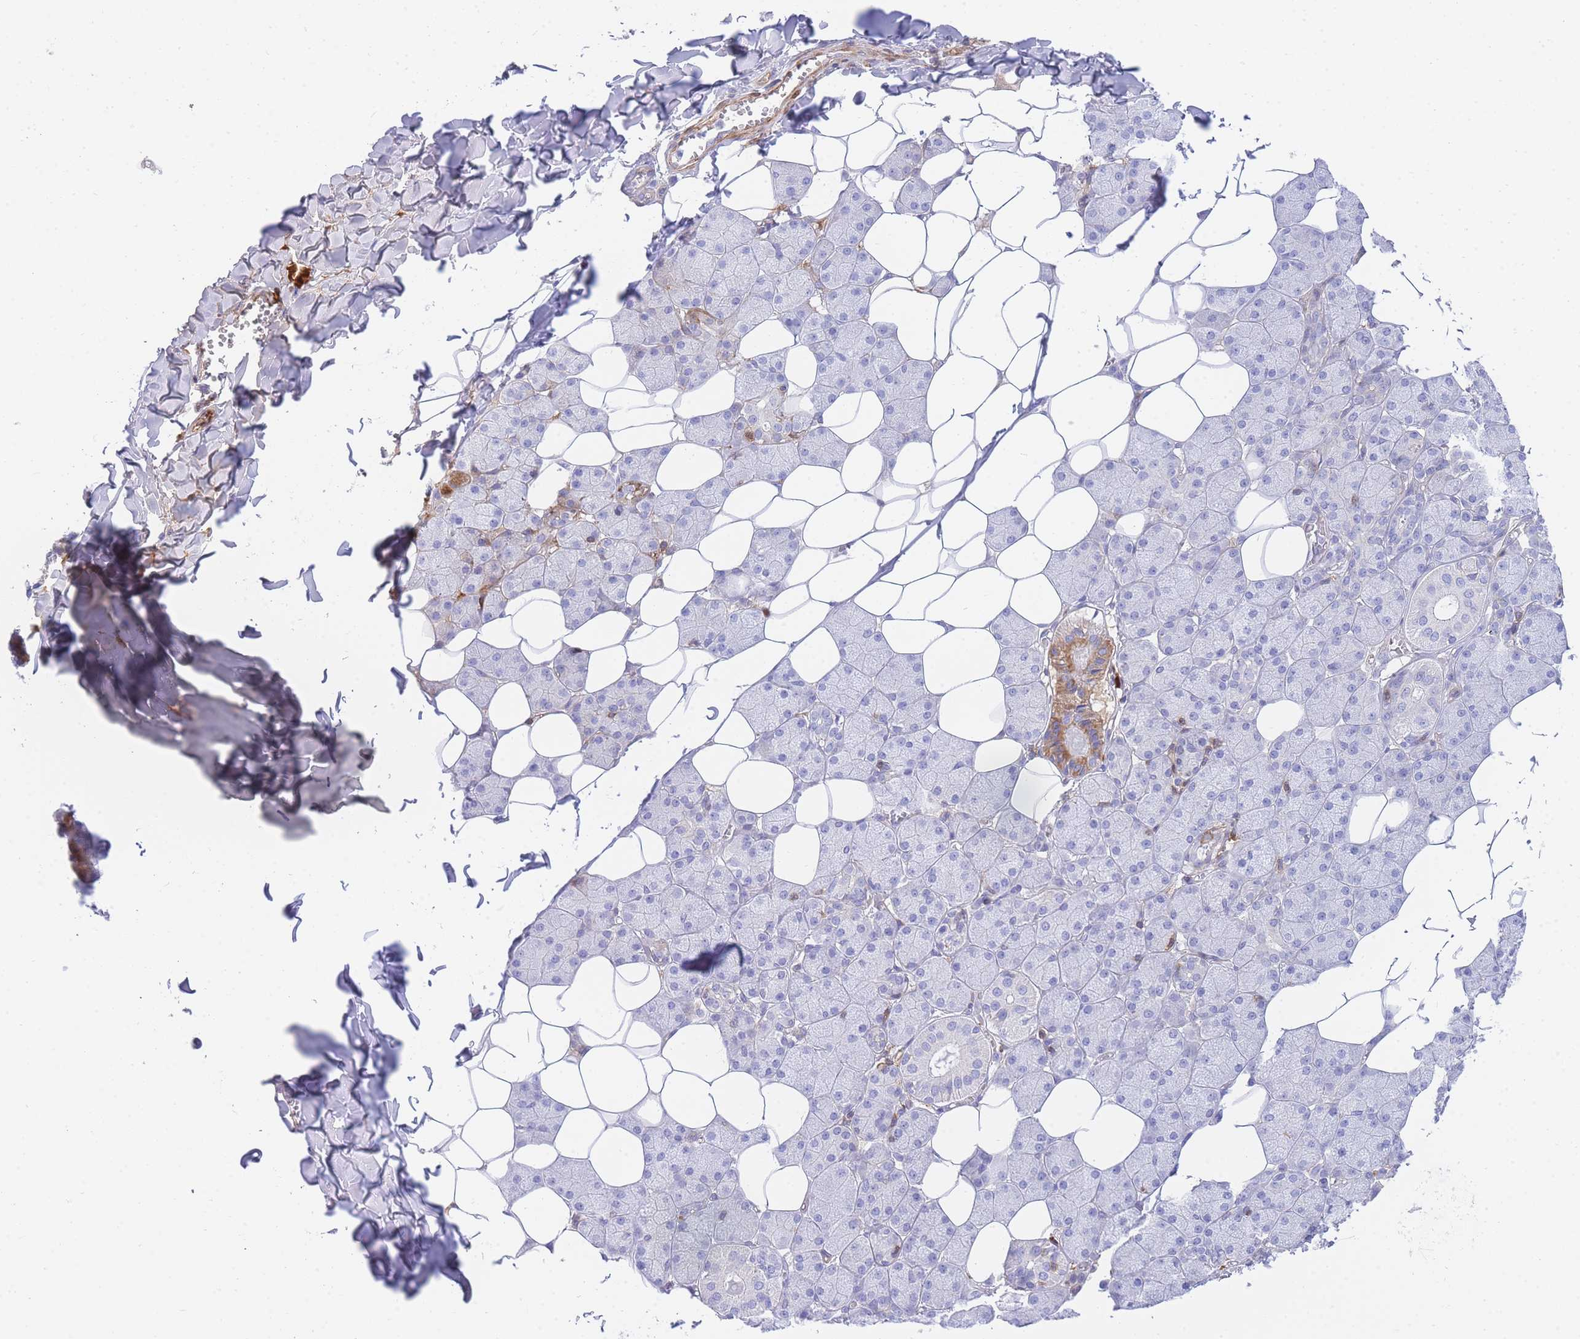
{"staining": {"intensity": "moderate", "quantity": "<25%", "location": "cytoplasmic/membranous"}, "tissue": "salivary gland", "cell_type": "Glandular cells", "image_type": "normal", "snomed": [{"axis": "morphology", "description": "Normal tissue, NOS"}, {"axis": "topography", "description": "Salivary gland"}], "caption": "Salivary gland stained for a protein shows moderate cytoplasmic/membranous positivity in glandular cells.", "gene": "FBN3", "patient": {"sex": "female", "age": 33}}